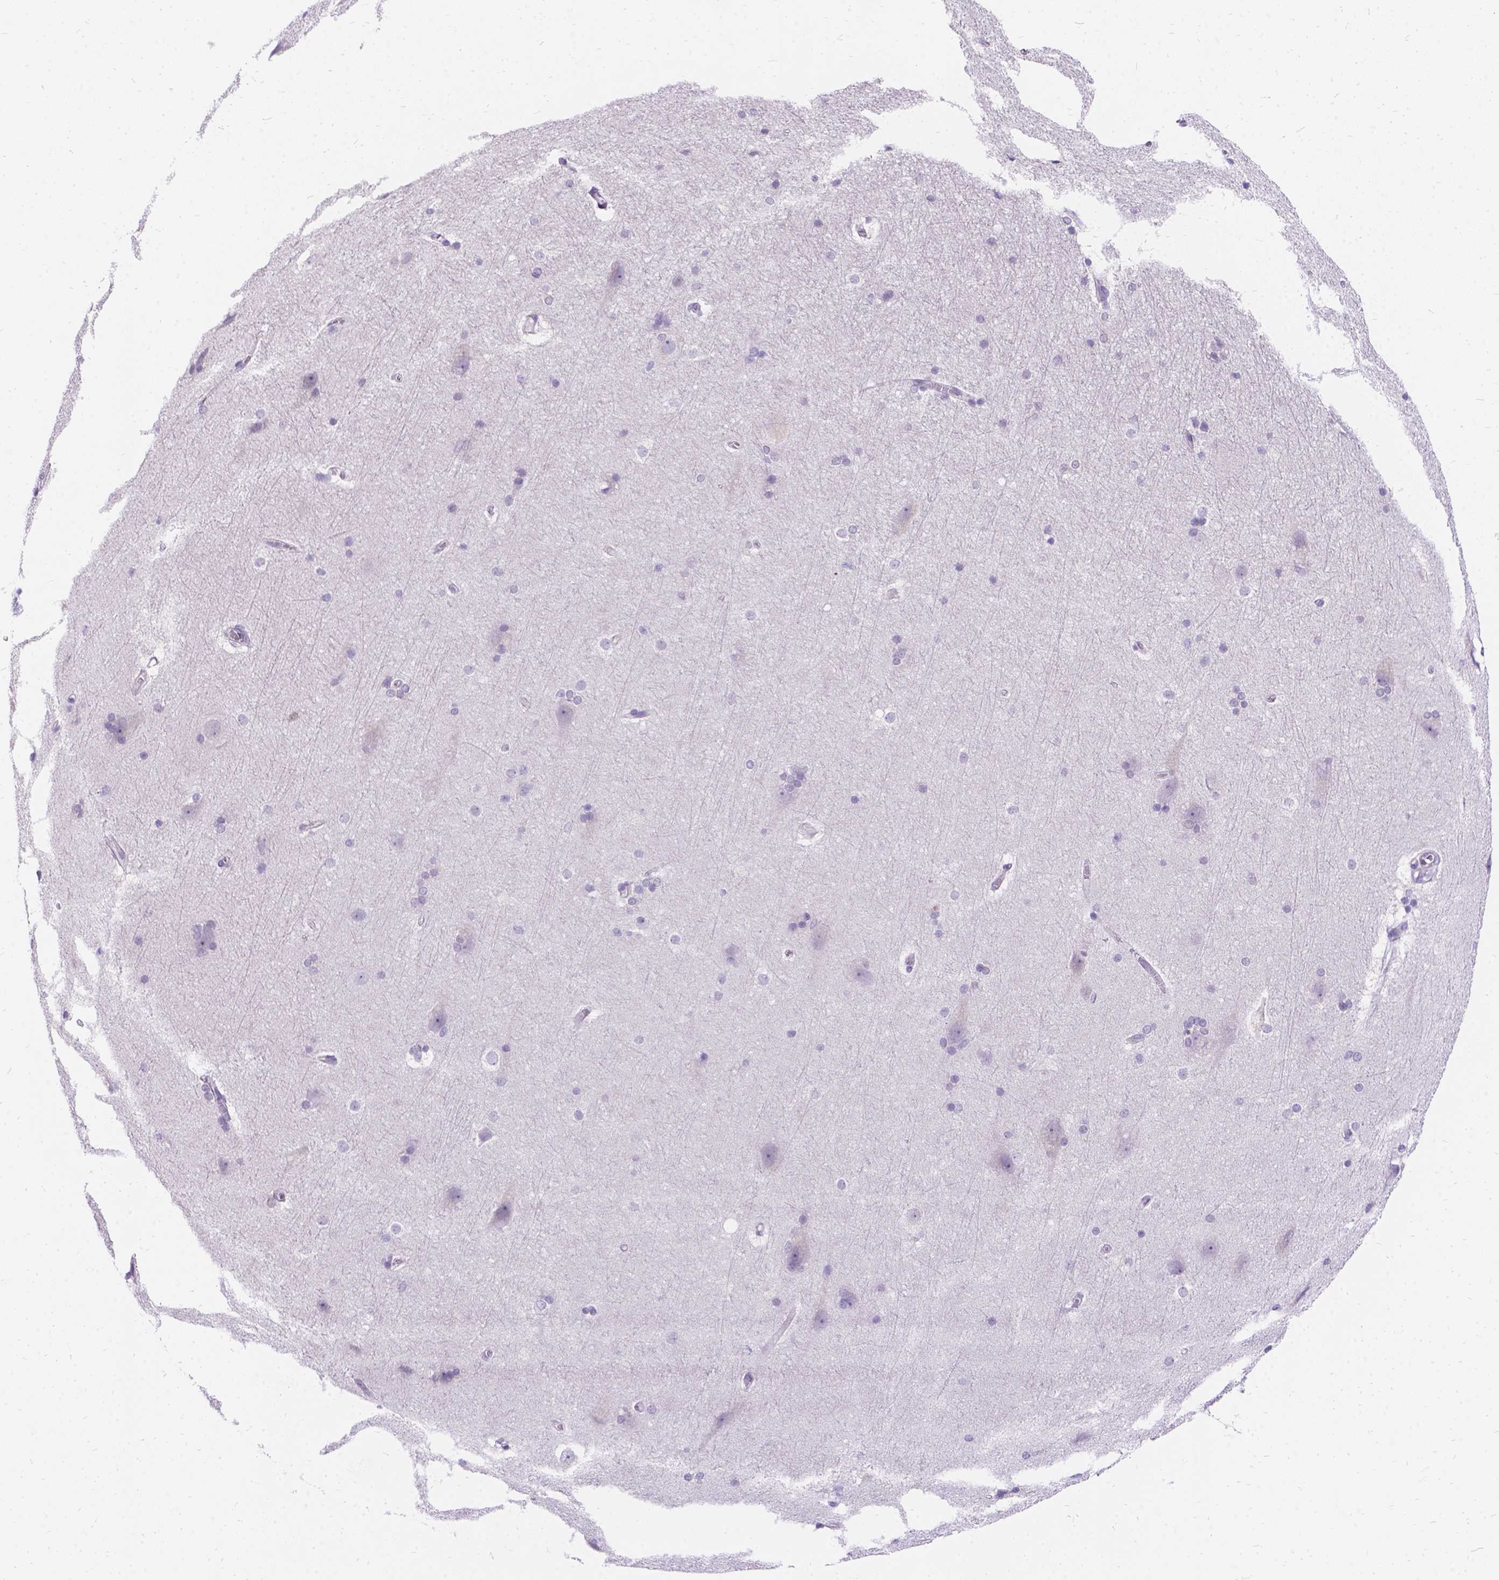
{"staining": {"intensity": "negative", "quantity": "none", "location": "none"}, "tissue": "hippocampus", "cell_type": "Glial cells", "image_type": "normal", "snomed": [{"axis": "morphology", "description": "Normal tissue, NOS"}, {"axis": "topography", "description": "Cerebral cortex"}, {"axis": "topography", "description": "Hippocampus"}], "caption": "High power microscopy photomicrograph of an immunohistochemistry (IHC) histopathology image of unremarkable hippocampus, revealing no significant staining in glial cells.", "gene": "PALS1", "patient": {"sex": "female", "age": 19}}